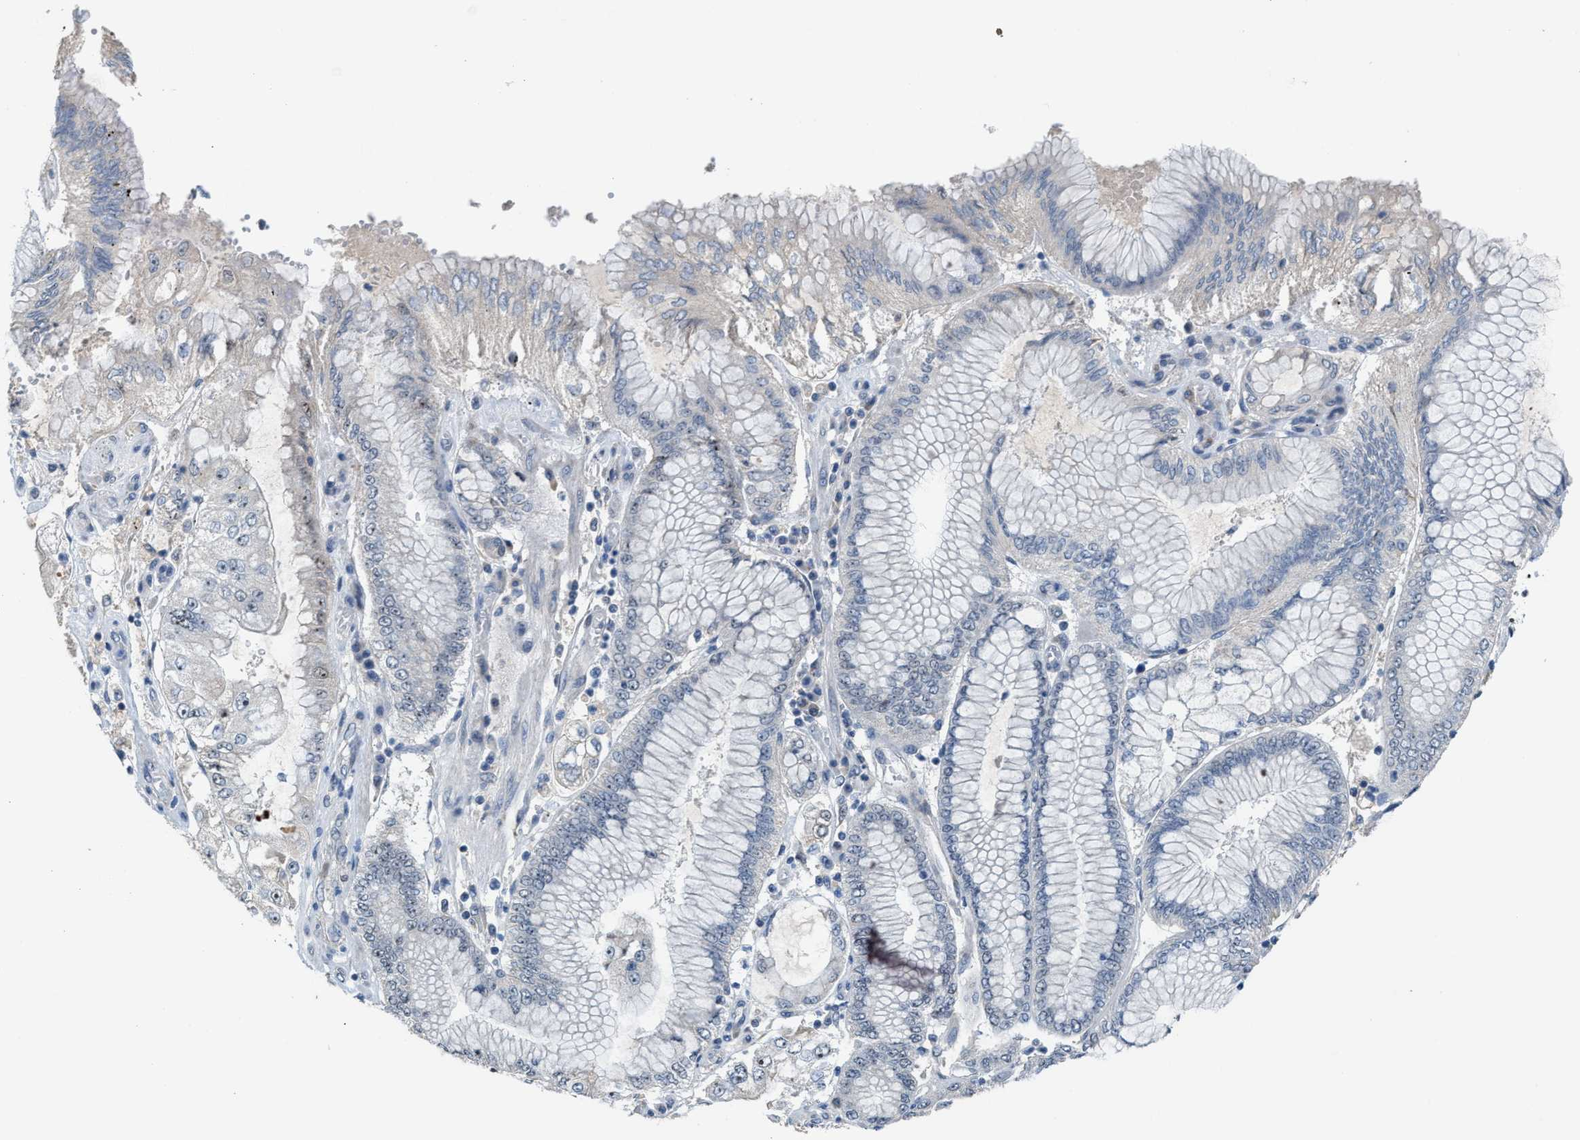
{"staining": {"intensity": "negative", "quantity": "none", "location": "none"}, "tissue": "stomach cancer", "cell_type": "Tumor cells", "image_type": "cancer", "snomed": [{"axis": "morphology", "description": "Adenocarcinoma, NOS"}, {"axis": "topography", "description": "Stomach"}], "caption": "Immunohistochemistry (IHC) of adenocarcinoma (stomach) shows no staining in tumor cells.", "gene": "ZNF783", "patient": {"sex": "male", "age": 76}}